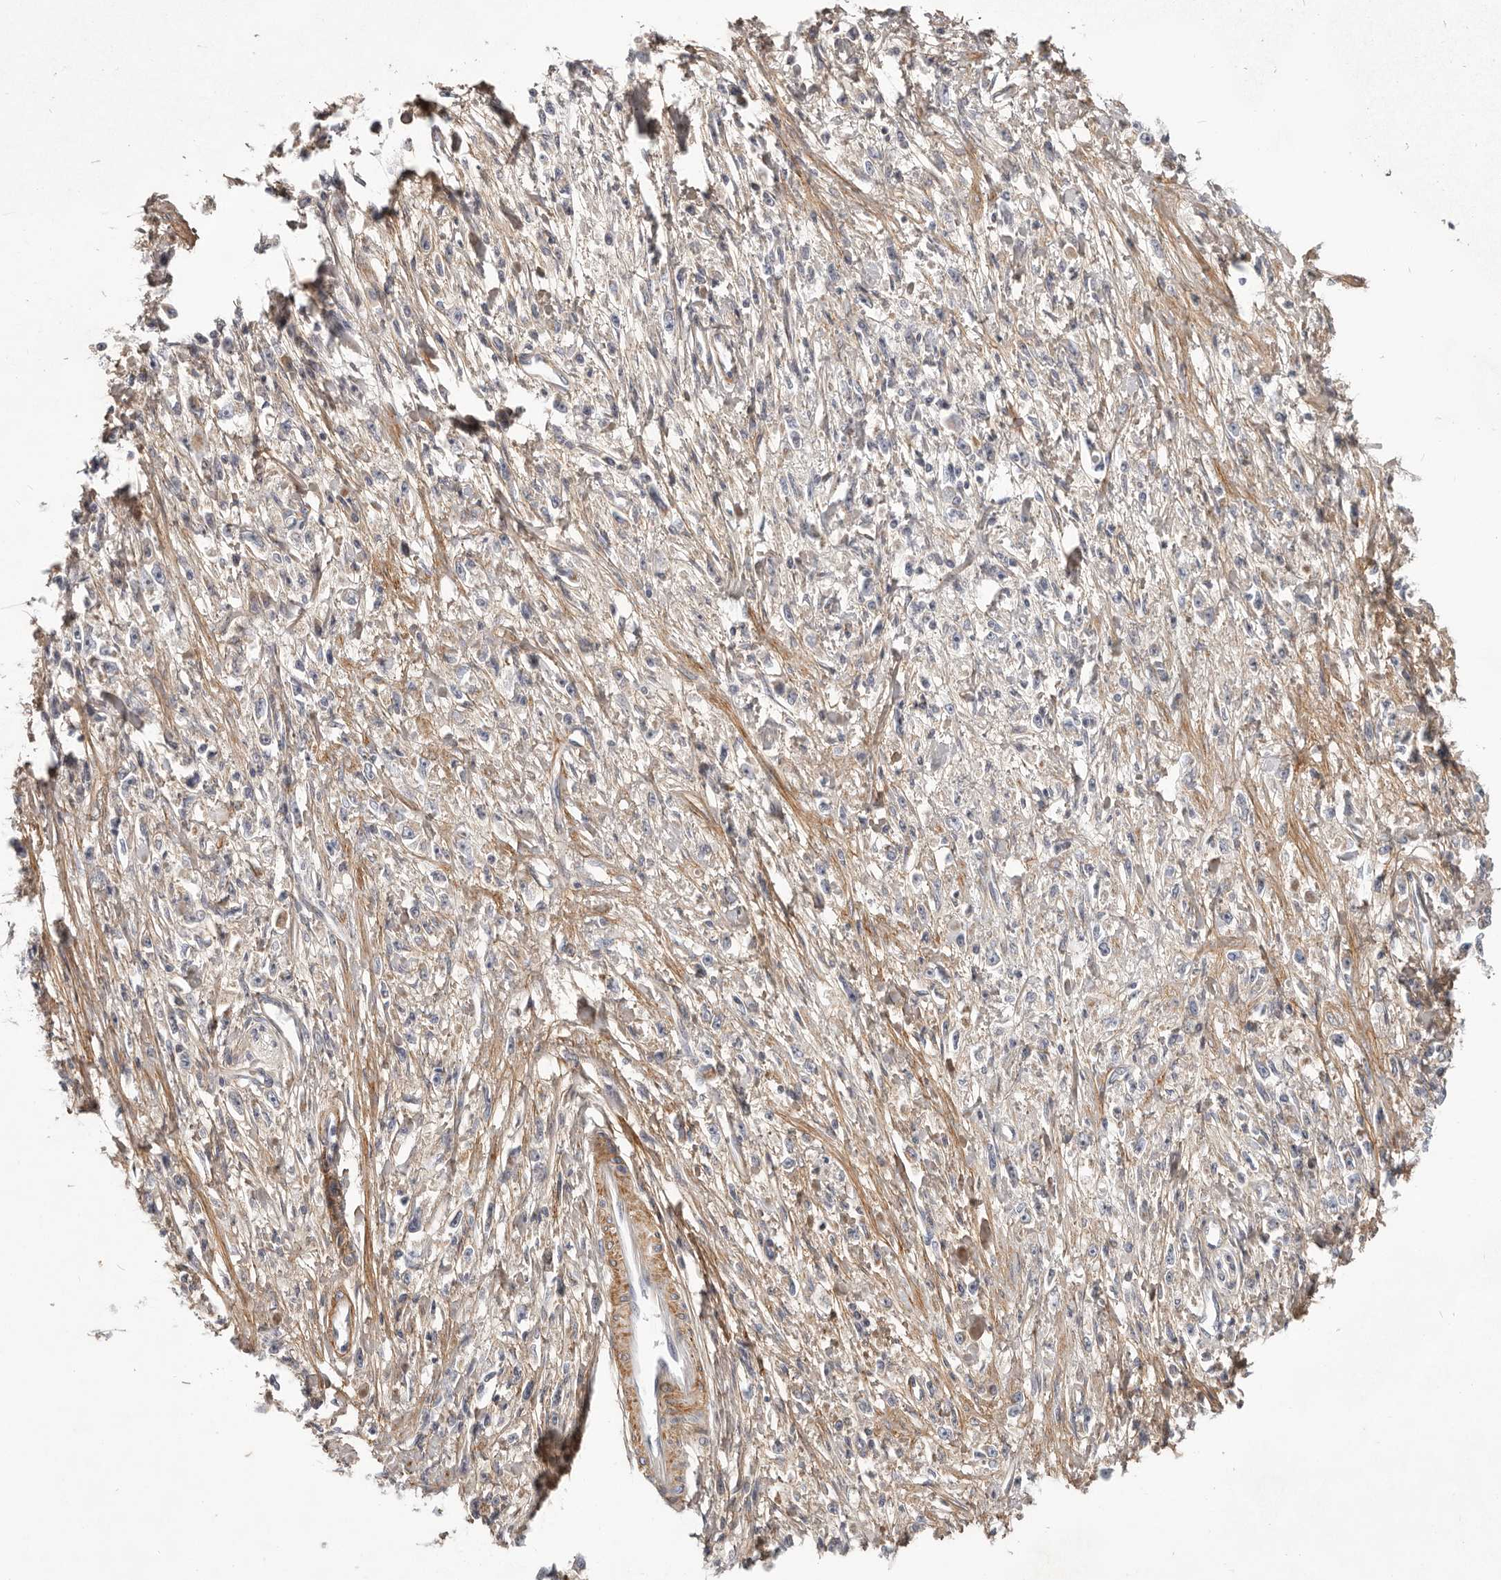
{"staining": {"intensity": "negative", "quantity": "none", "location": "none"}, "tissue": "stomach cancer", "cell_type": "Tumor cells", "image_type": "cancer", "snomed": [{"axis": "morphology", "description": "Adenocarcinoma, NOS"}, {"axis": "topography", "description": "Stomach"}], "caption": "Tumor cells show no significant positivity in stomach cancer.", "gene": "MRPS10", "patient": {"sex": "female", "age": 59}}